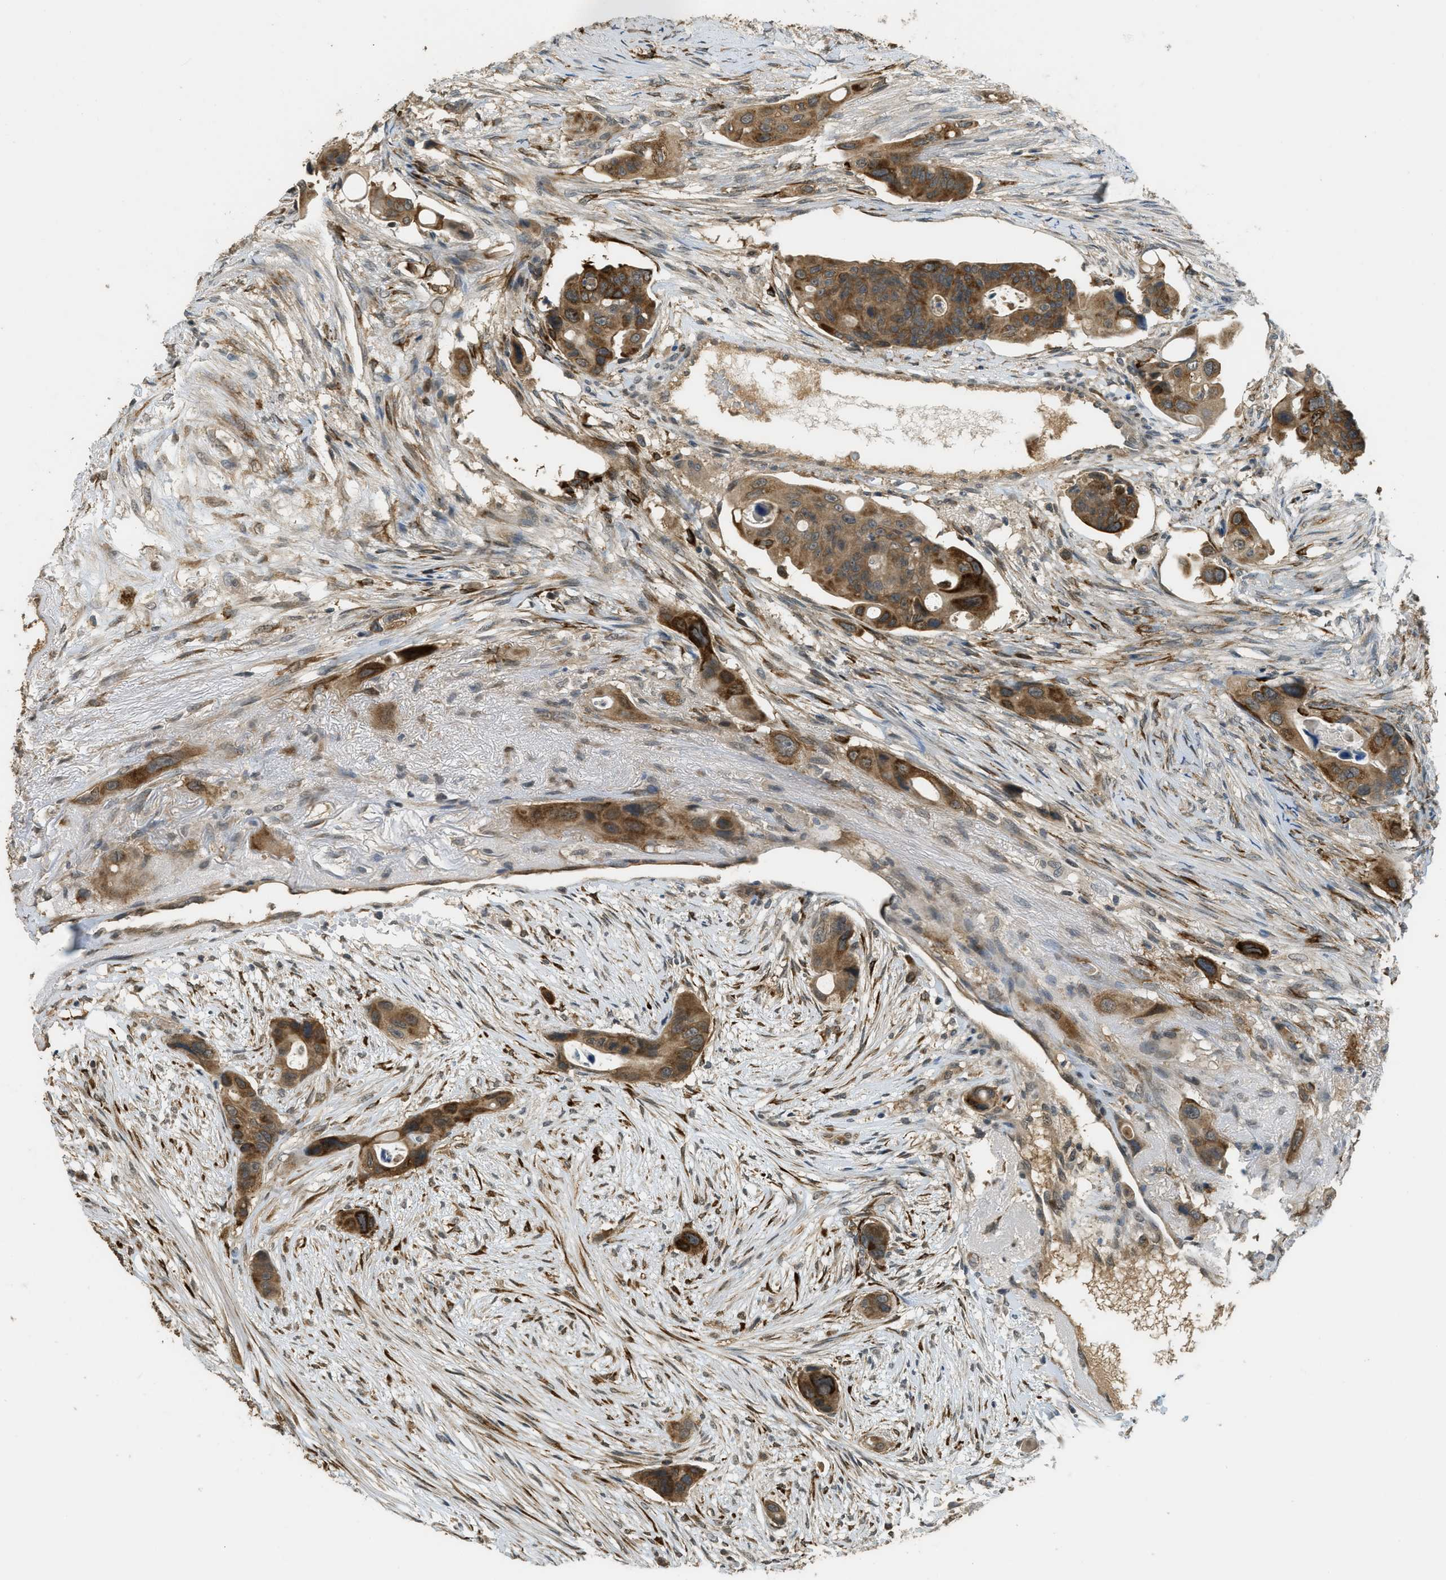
{"staining": {"intensity": "moderate", "quantity": ">75%", "location": "cytoplasmic/membranous"}, "tissue": "colorectal cancer", "cell_type": "Tumor cells", "image_type": "cancer", "snomed": [{"axis": "morphology", "description": "Adenocarcinoma, NOS"}, {"axis": "topography", "description": "Colon"}], "caption": "Human colorectal cancer (adenocarcinoma) stained with a protein marker reveals moderate staining in tumor cells.", "gene": "IGF2BP2", "patient": {"sex": "female", "age": 57}}